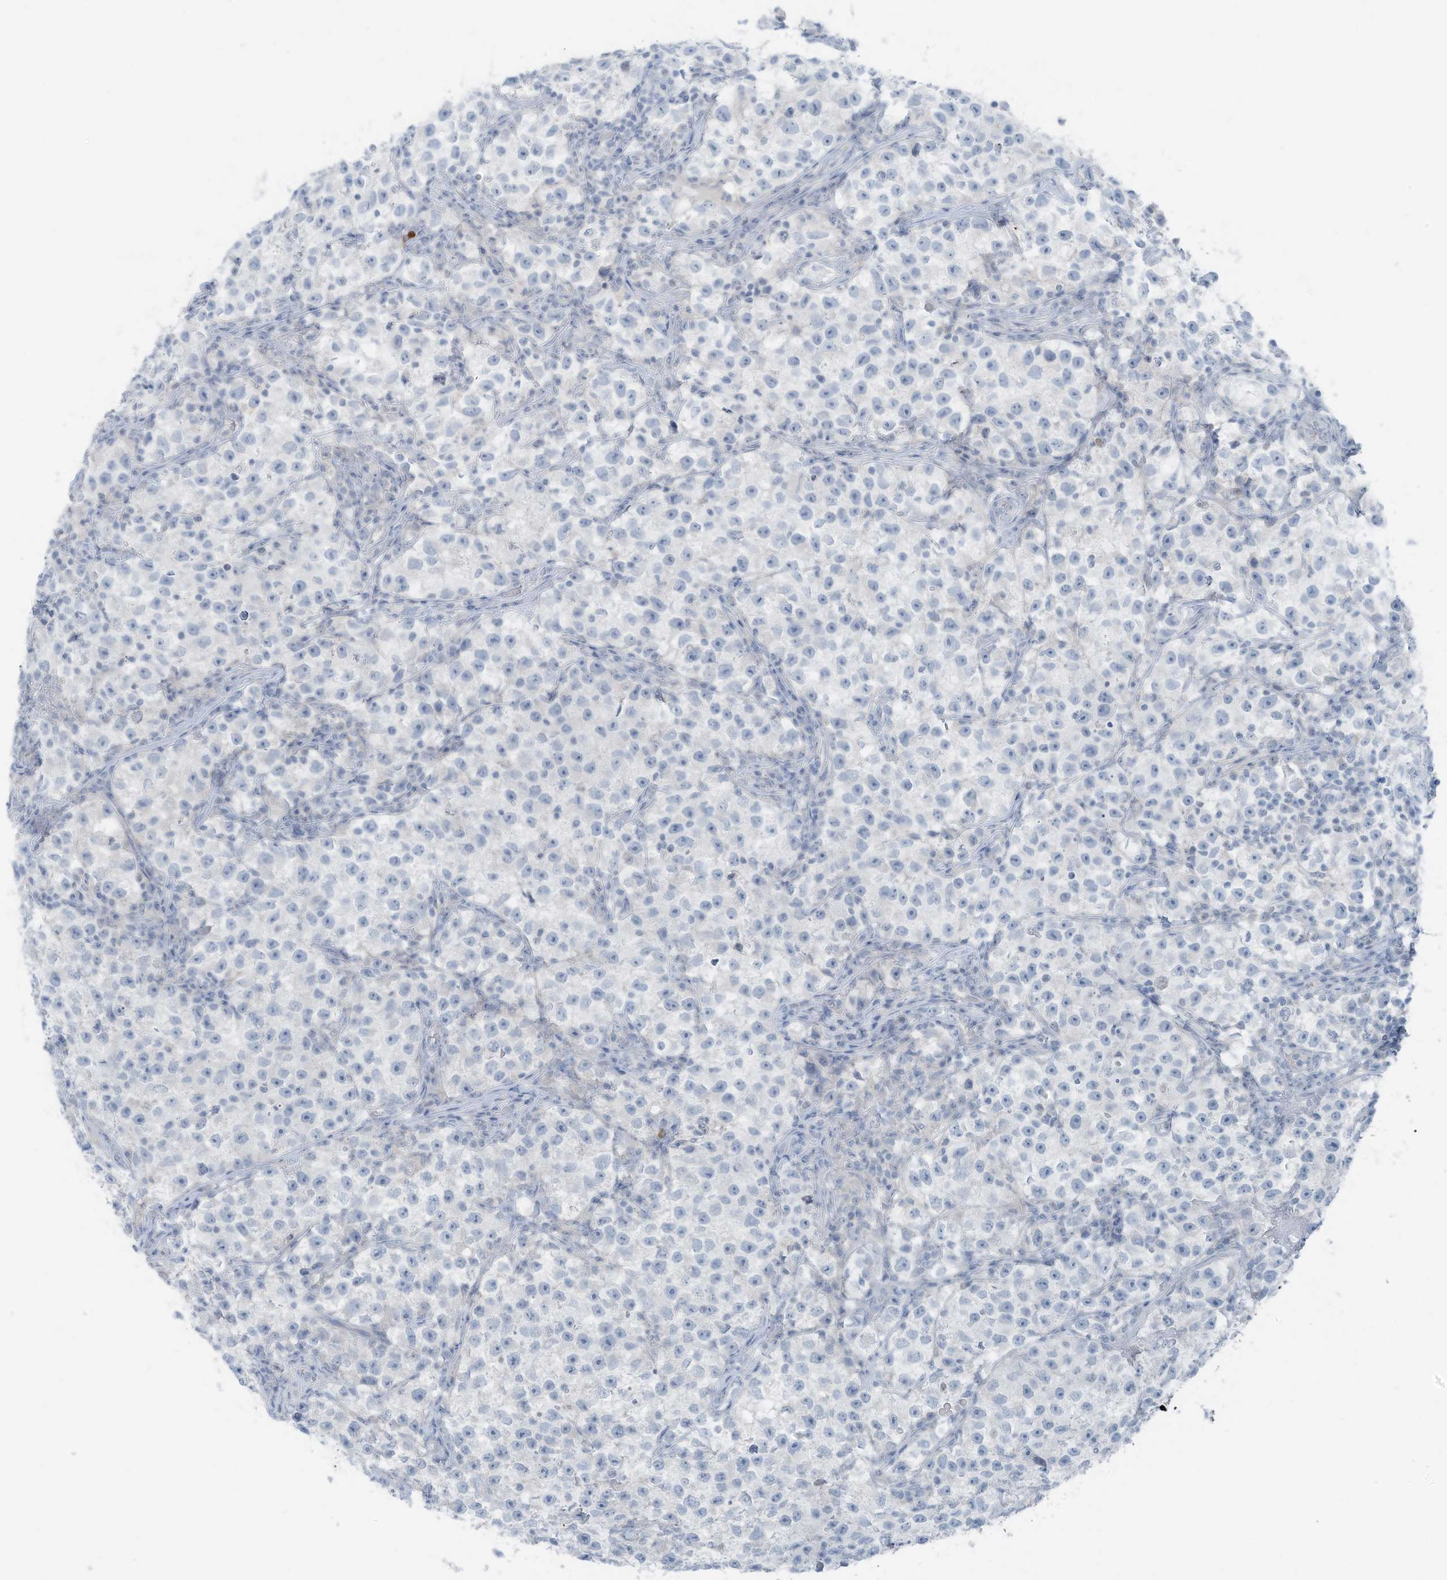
{"staining": {"intensity": "negative", "quantity": "none", "location": "none"}, "tissue": "testis cancer", "cell_type": "Tumor cells", "image_type": "cancer", "snomed": [{"axis": "morphology", "description": "Seminoma, NOS"}, {"axis": "topography", "description": "Testis"}], "caption": "This micrograph is of testis seminoma stained with immunohistochemistry (IHC) to label a protein in brown with the nuclei are counter-stained blue. There is no positivity in tumor cells.", "gene": "SLC25A43", "patient": {"sex": "male", "age": 22}}